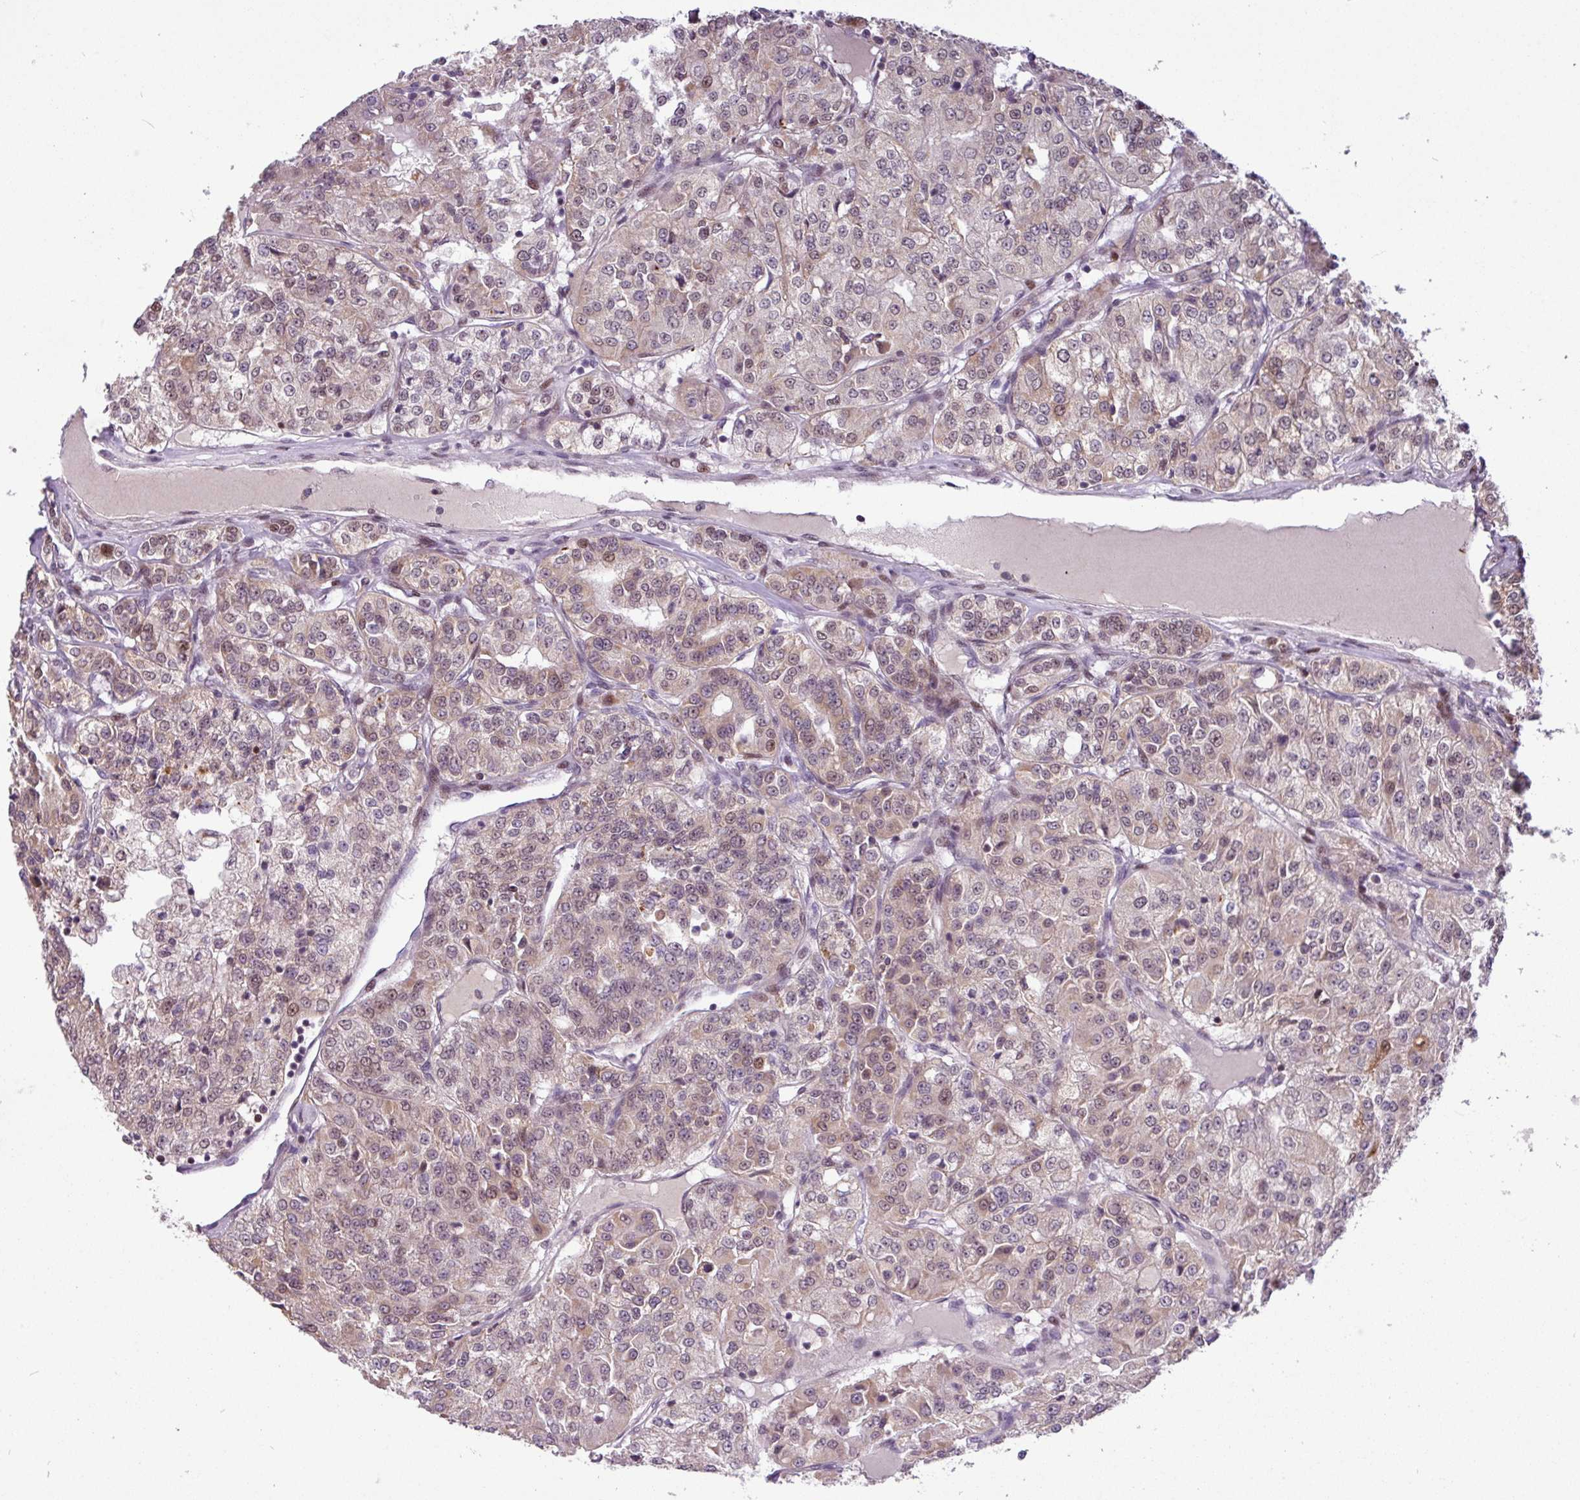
{"staining": {"intensity": "moderate", "quantity": "<25%", "location": "nuclear"}, "tissue": "renal cancer", "cell_type": "Tumor cells", "image_type": "cancer", "snomed": [{"axis": "morphology", "description": "Adenocarcinoma, NOS"}, {"axis": "topography", "description": "Kidney"}], "caption": "An immunohistochemistry (IHC) image of tumor tissue is shown. Protein staining in brown highlights moderate nuclear positivity in adenocarcinoma (renal) within tumor cells.", "gene": "BRD3", "patient": {"sex": "female", "age": 63}}